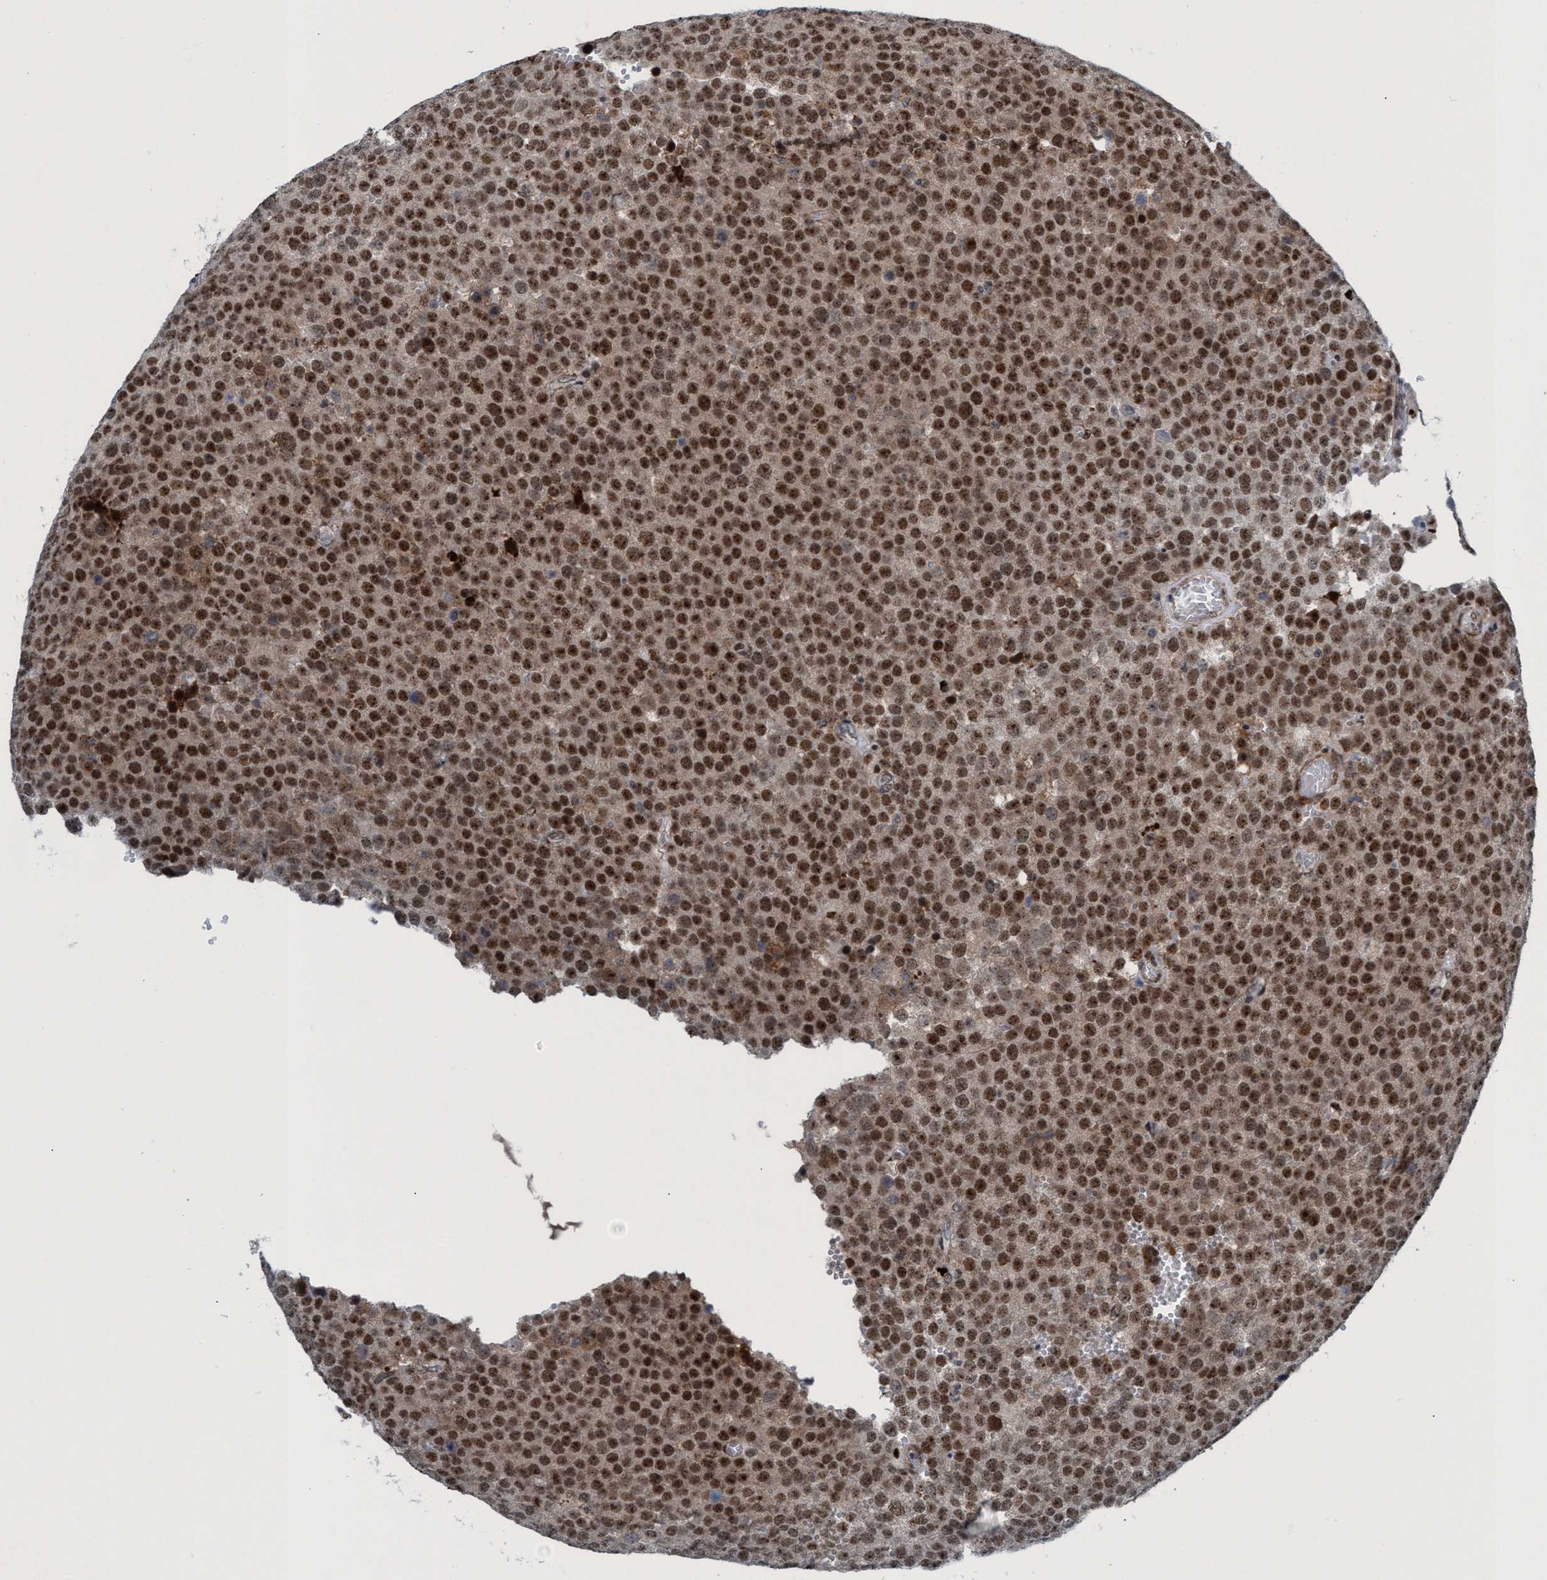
{"staining": {"intensity": "strong", "quantity": ">75%", "location": "nuclear"}, "tissue": "testis cancer", "cell_type": "Tumor cells", "image_type": "cancer", "snomed": [{"axis": "morphology", "description": "Normal tissue, NOS"}, {"axis": "morphology", "description": "Seminoma, NOS"}, {"axis": "topography", "description": "Testis"}], "caption": "Human seminoma (testis) stained with a brown dye exhibits strong nuclear positive staining in about >75% of tumor cells.", "gene": "CWC27", "patient": {"sex": "male", "age": 71}}